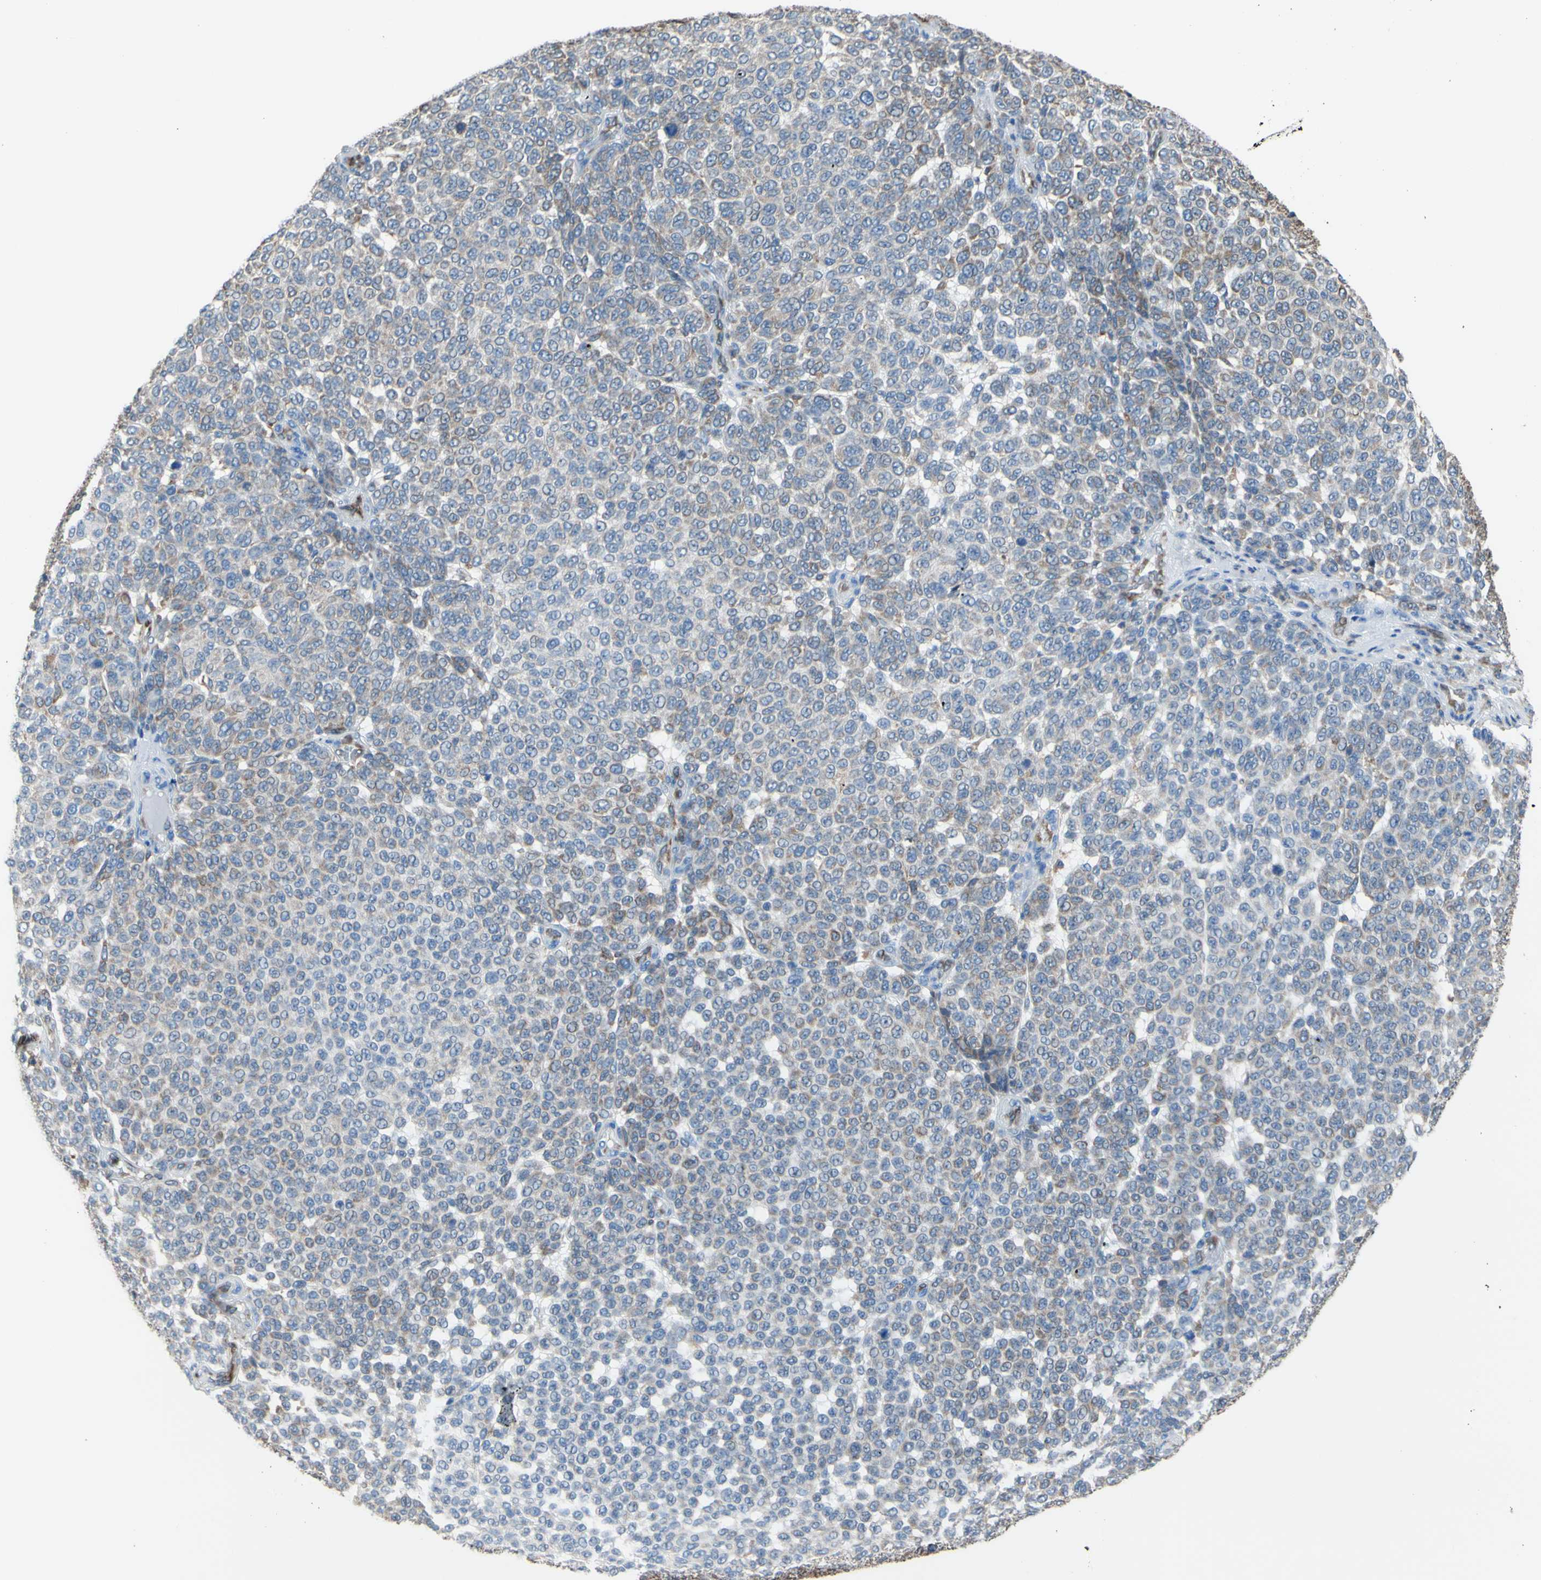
{"staining": {"intensity": "moderate", "quantity": "25%-75%", "location": "cytoplasmic/membranous"}, "tissue": "melanoma", "cell_type": "Tumor cells", "image_type": "cancer", "snomed": [{"axis": "morphology", "description": "Malignant melanoma, NOS"}, {"axis": "topography", "description": "Skin"}], "caption": "Protein staining by IHC demonstrates moderate cytoplasmic/membranous positivity in about 25%-75% of tumor cells in melanoma.", "gene": "MGST2", "patient": {"sex": "male", "age": 59}}